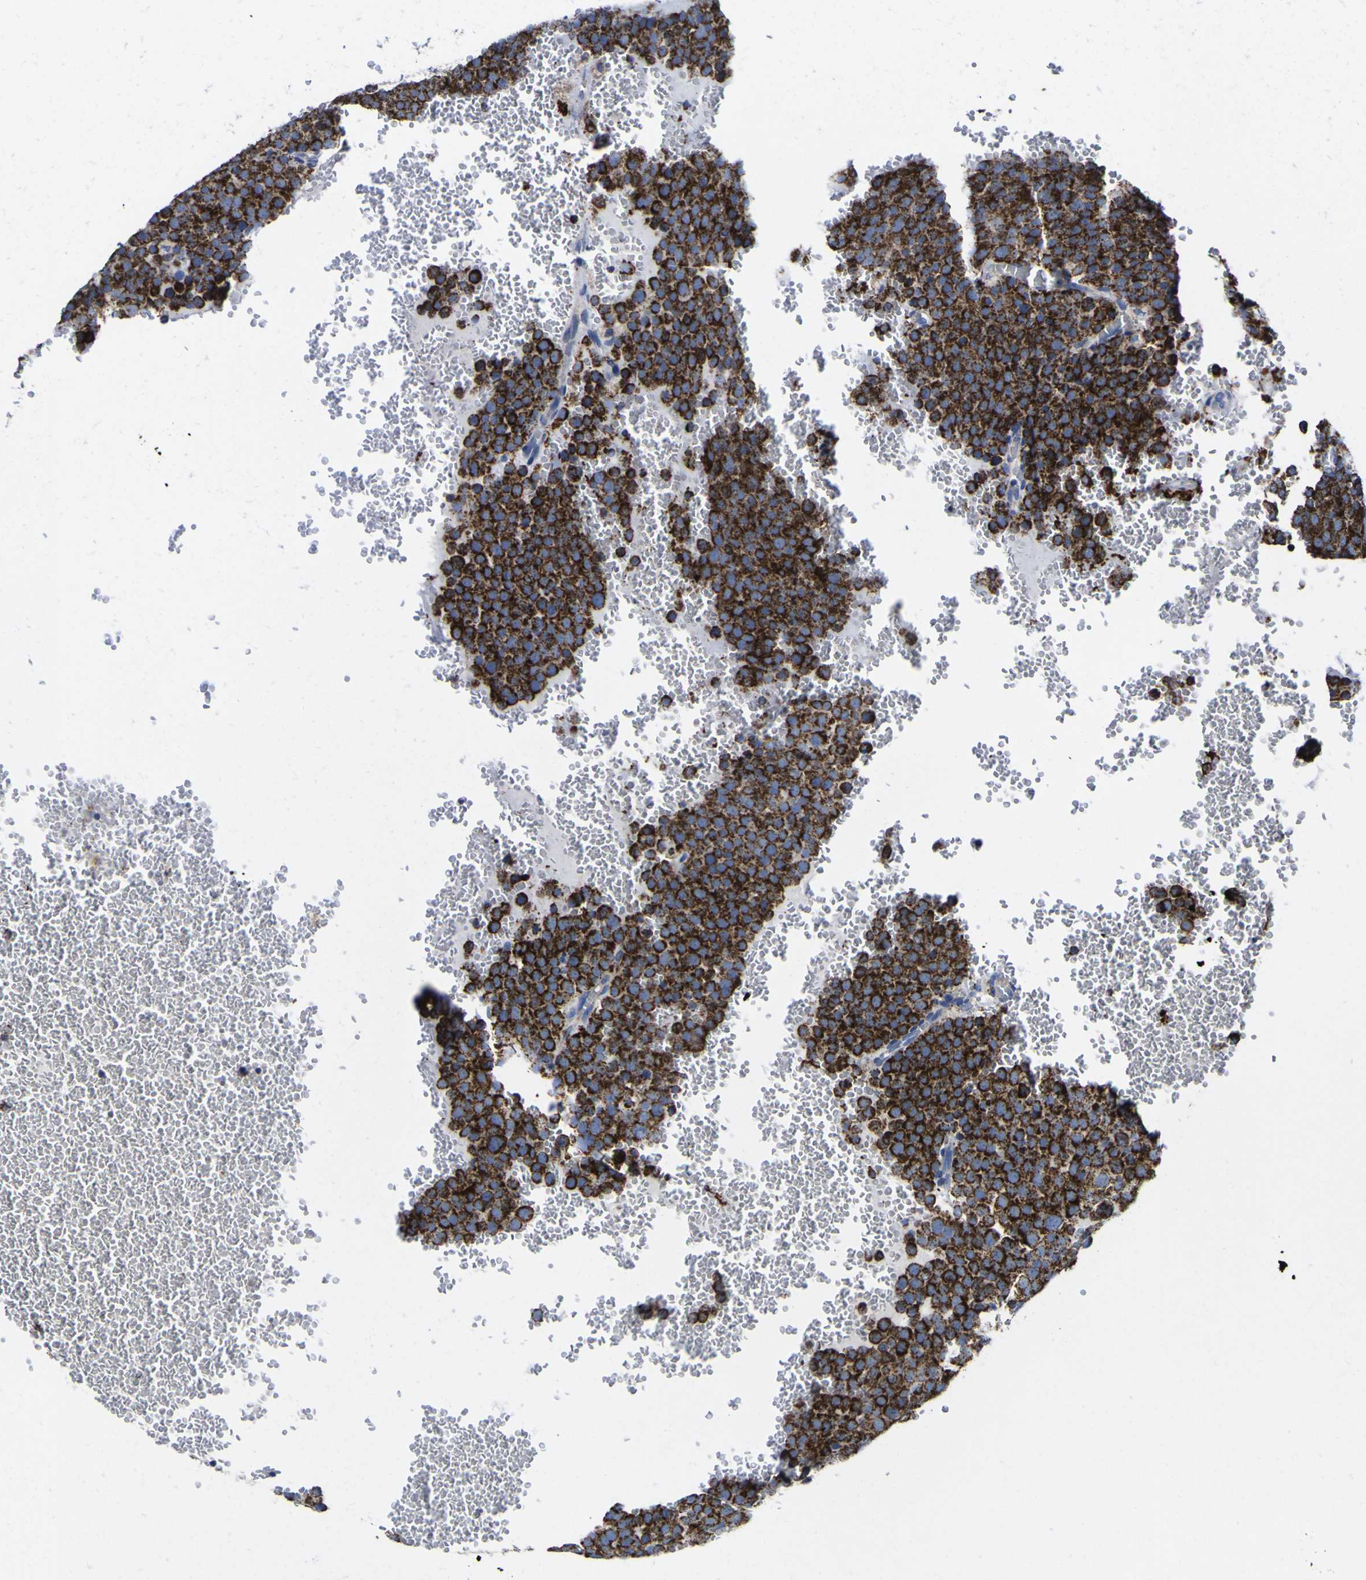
{"staining": {"intensity": "strong", "quantity": ">75%", "location": "cytoplasmic/membranous"}, "tissue": "testis cancer", "cell_type": "Tumor cells", "image_type": "cancer", "snomed": [{"axis": "morphology", "description": "Seminoma, NOS"}, {"axis": "topography", "description": "Testis"}], "caption": "Testis cancer tissue shows strong cytoplasmic/membranous positivity in about >75% of tumor cells, visualized by immunohistochemistry.", "gene": "CCDC90B", "patient": {"sex": "male", "age": 71}}